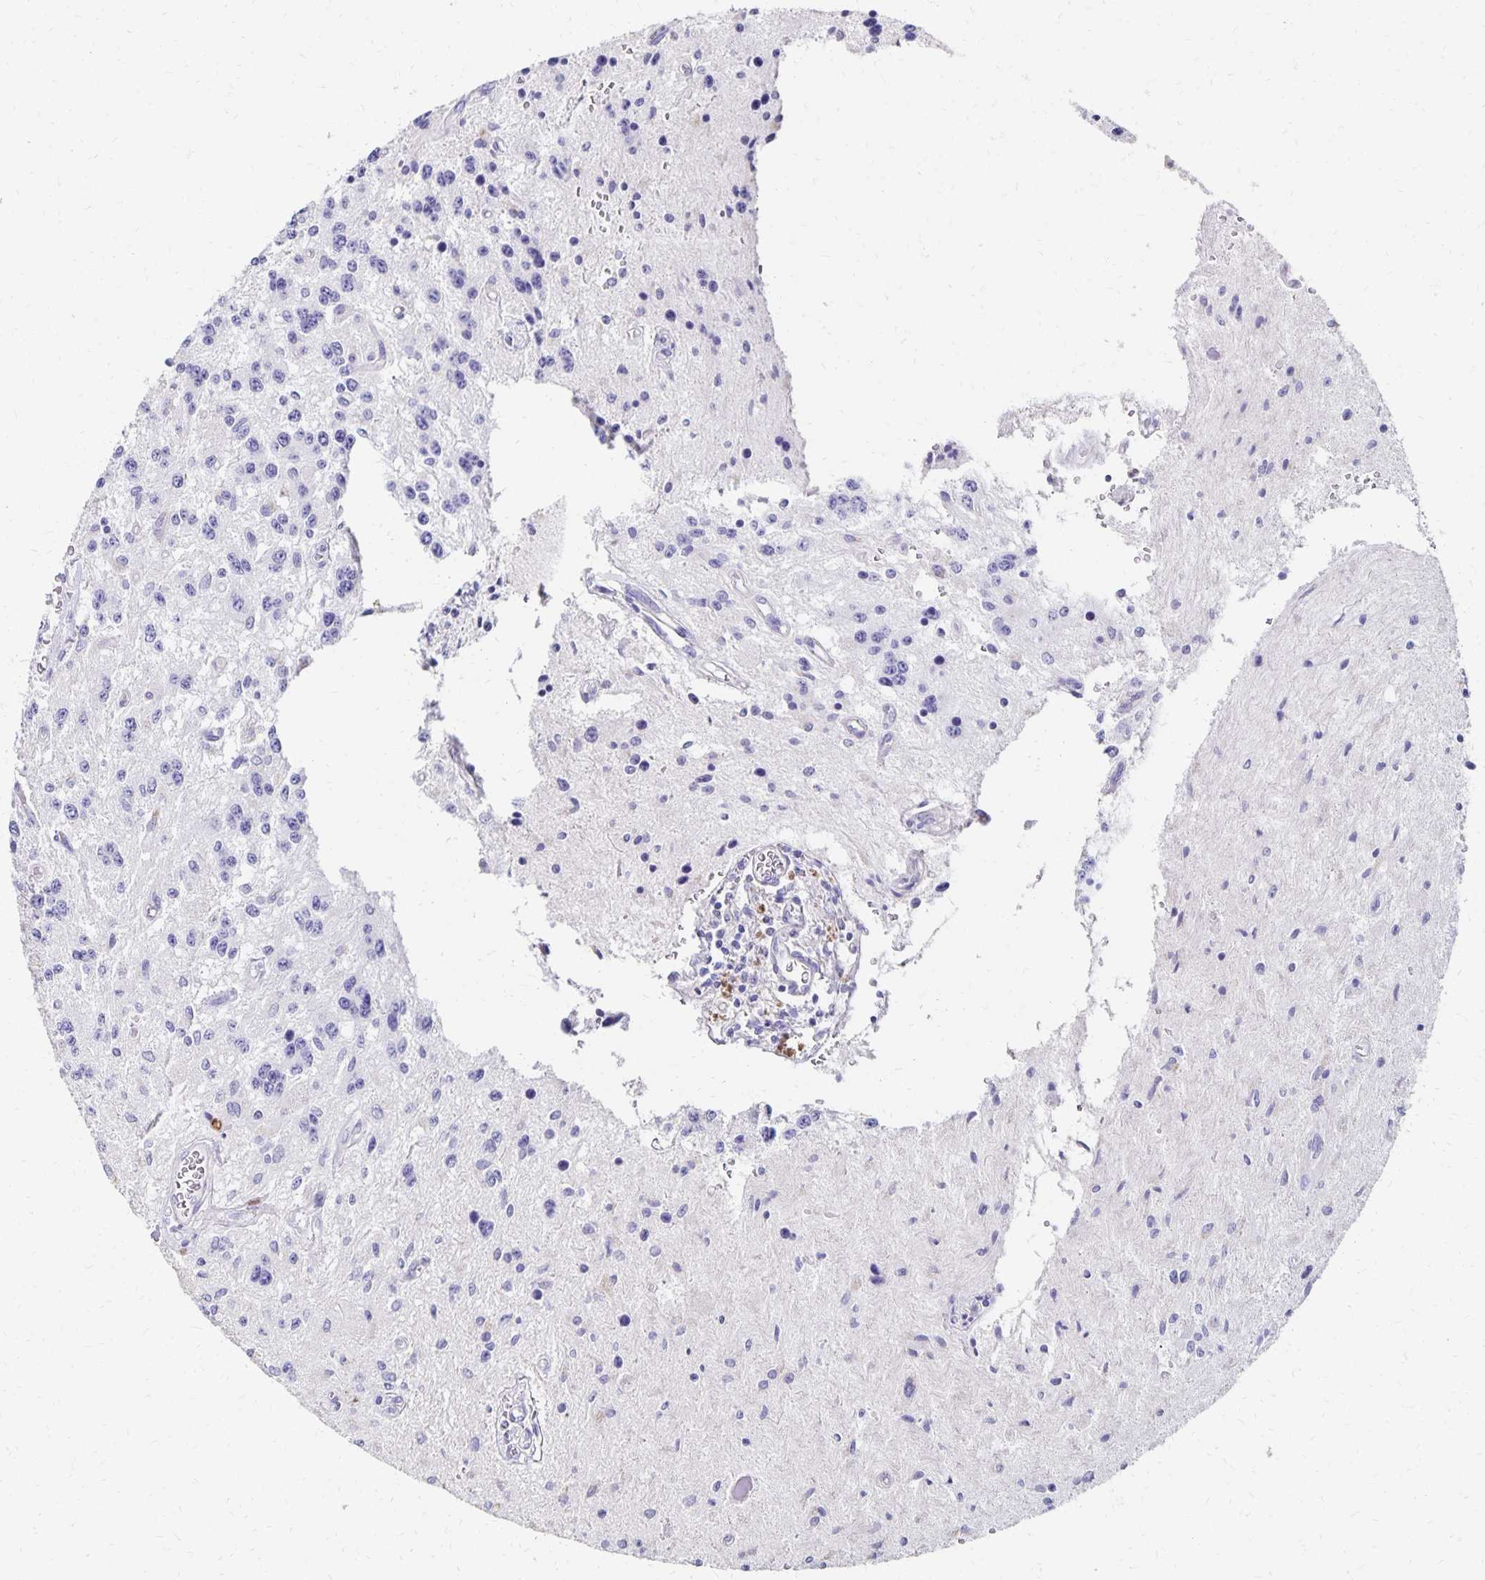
{"staining": {"intensity": "negative", "quantity": "none", "location": "none"}, "tissue": "glioma", "cell_type": "Tumor cells", "image_type": "cancer", "snomed": [{"axis": "morphology", "description": "Glioma, malignant, Low grade"}, {"axis": "topography", "description": "Cerebellum"}], "caption": "Glioma was stained to show a protein in brown. There is no significant staining in tumor cells. (Stains: DAB immunohistochemistry with hematoxylin counter stain, Microscopy: brightfield microscopy at high magnification).", "gene": "DYNLT4", "patient": {"sex": "female", "age": 14}}